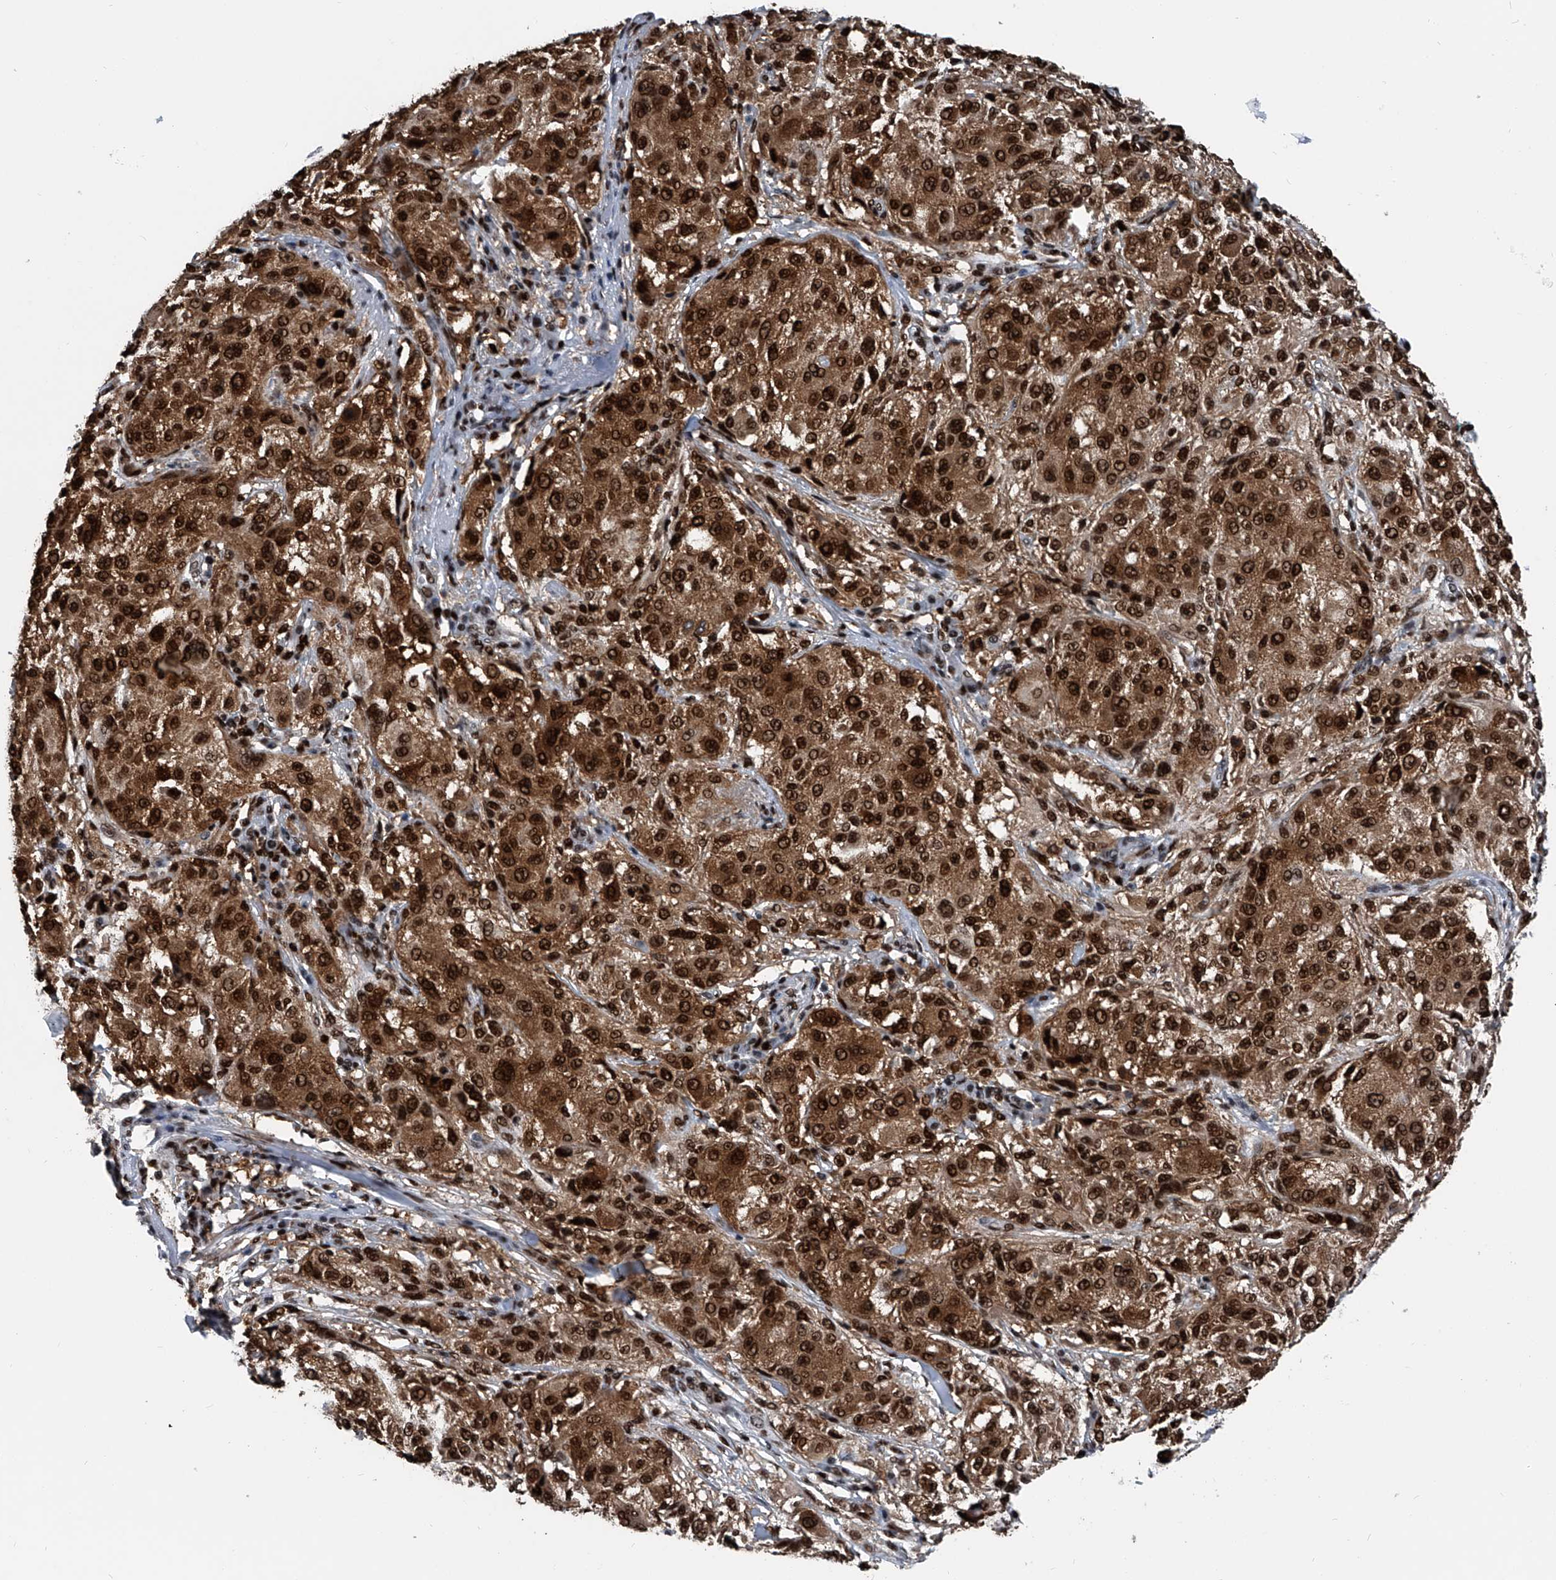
{"staining": {"intensity": "strong", "quantity": ">75%", "location": "cytoplasmic/membranous,nuclear"}, "tissue": "melanoma", "cell_type": "Tumor cells", "image_type": "cancer", "snomed": [{"axis": "morphology", "description": "Necrosis, NOS"}, {"axis": "morphology", "description": "Malignant melanoma, NOS"}, {"axis": "topography", "description": "Skin"}], "caption": "A brown stain labels strong cytoplasmic/membranous and nuclear positivity of a protein in melanoma tumor cells.", "gene": "FKBP5", "patient": {"sex": "female", "age": 87}}